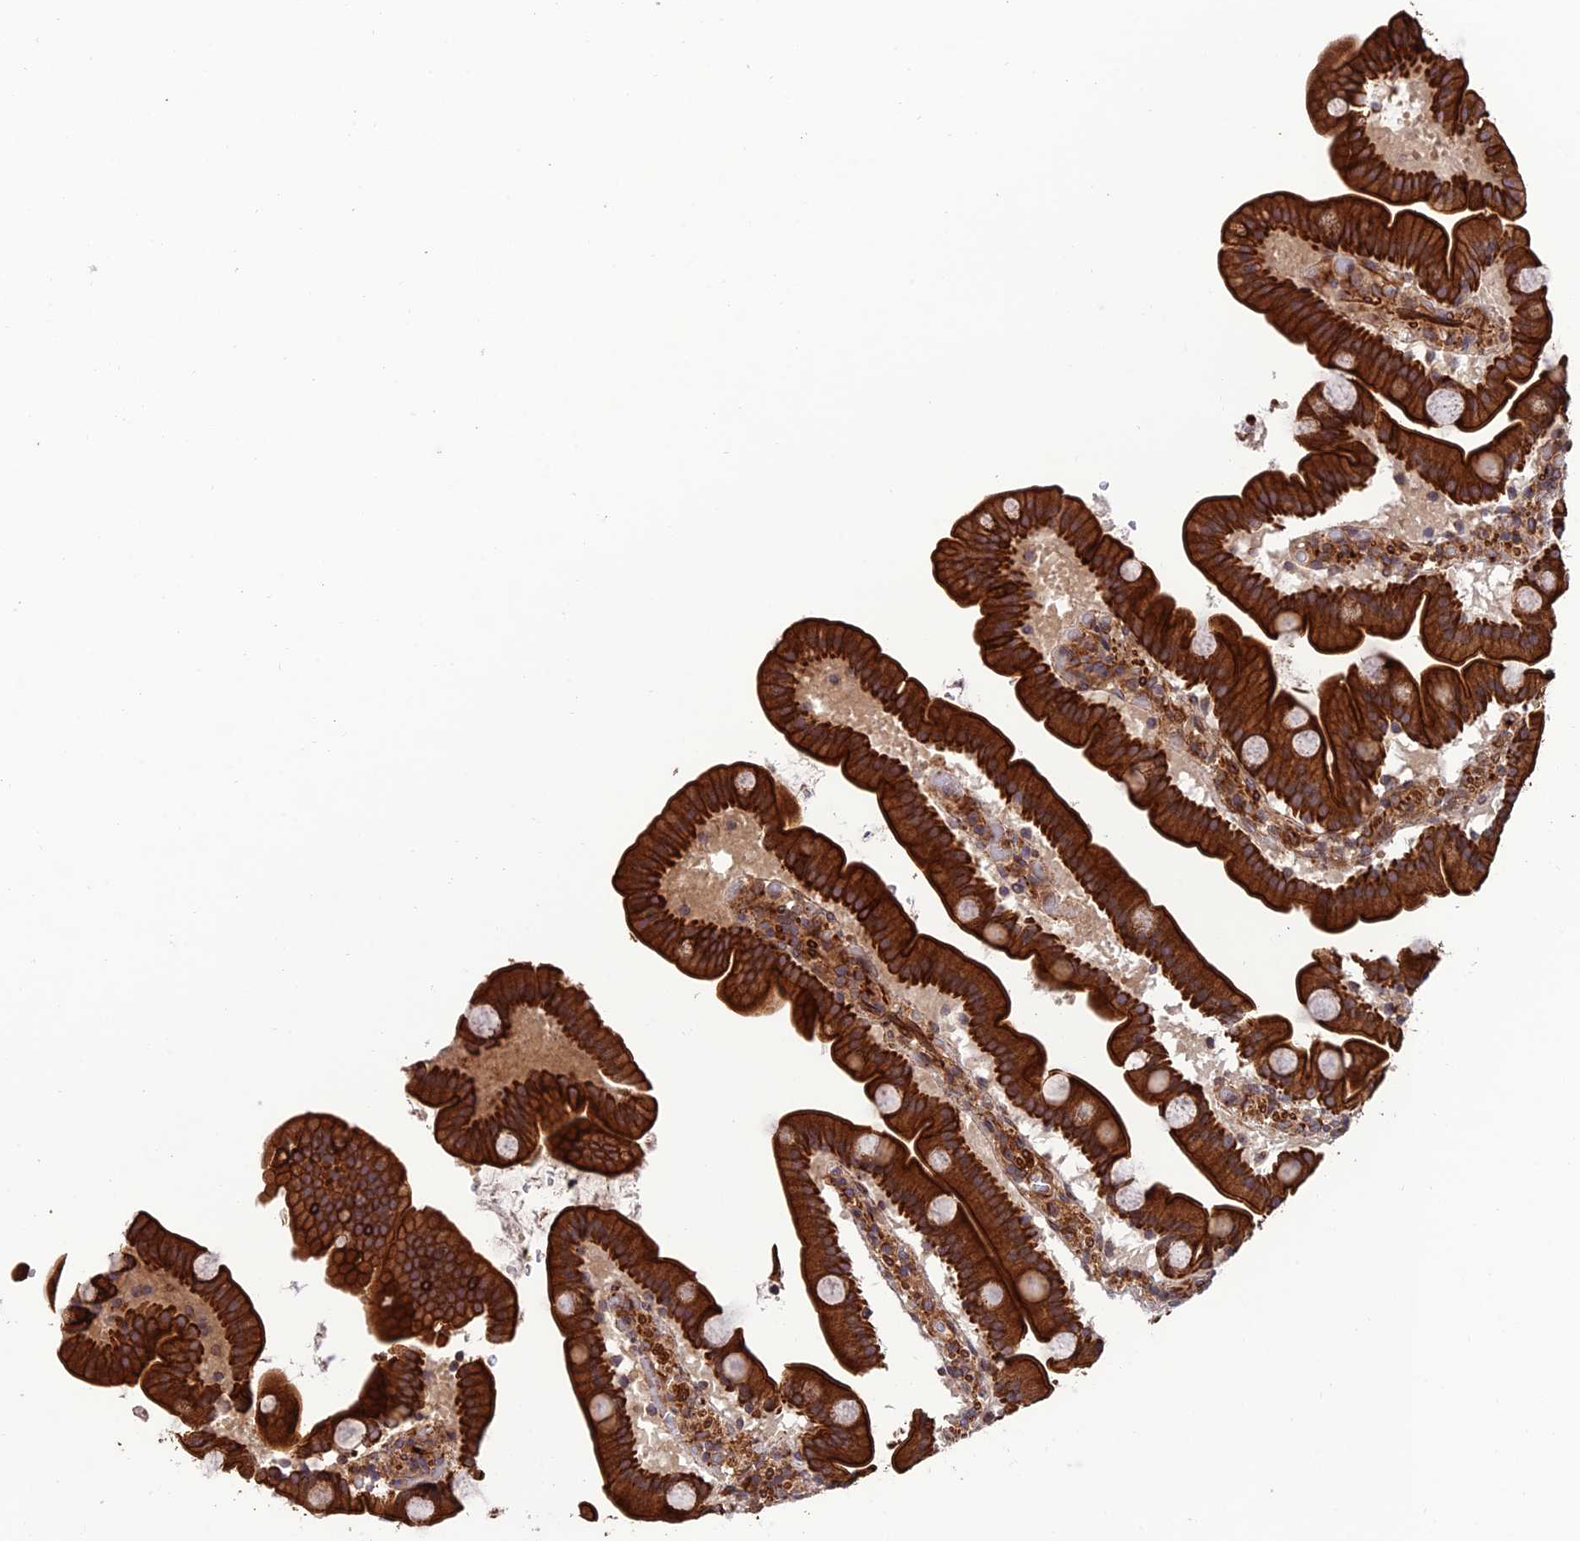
{"staining": {"intensity": "strong", "quantity": ">75%", "location": "cytoplasmic/membranous"}, "tissue": "duodenum", "cell_type": "Glandular cells", "image_type": "normal", "snomed": [{"axis": "morphology", "description": "Normal tissue, NOS"}, {"axis": "topography", "description": "Duodenum"}], "caption": "Immunohistochemistry (DAB (3,3'-diaminobenzidine)) staining of normal human duodenum shows strong cytoplasmic/membranous protein positivity in approximately >75% of glandular cells. (Stains: DAB in brown, nuclei in blue, Microscopy: brightfield microscopy at high magnification).", "gene": "TNIP3", "patient": {"sex": "male", "age": 55}}